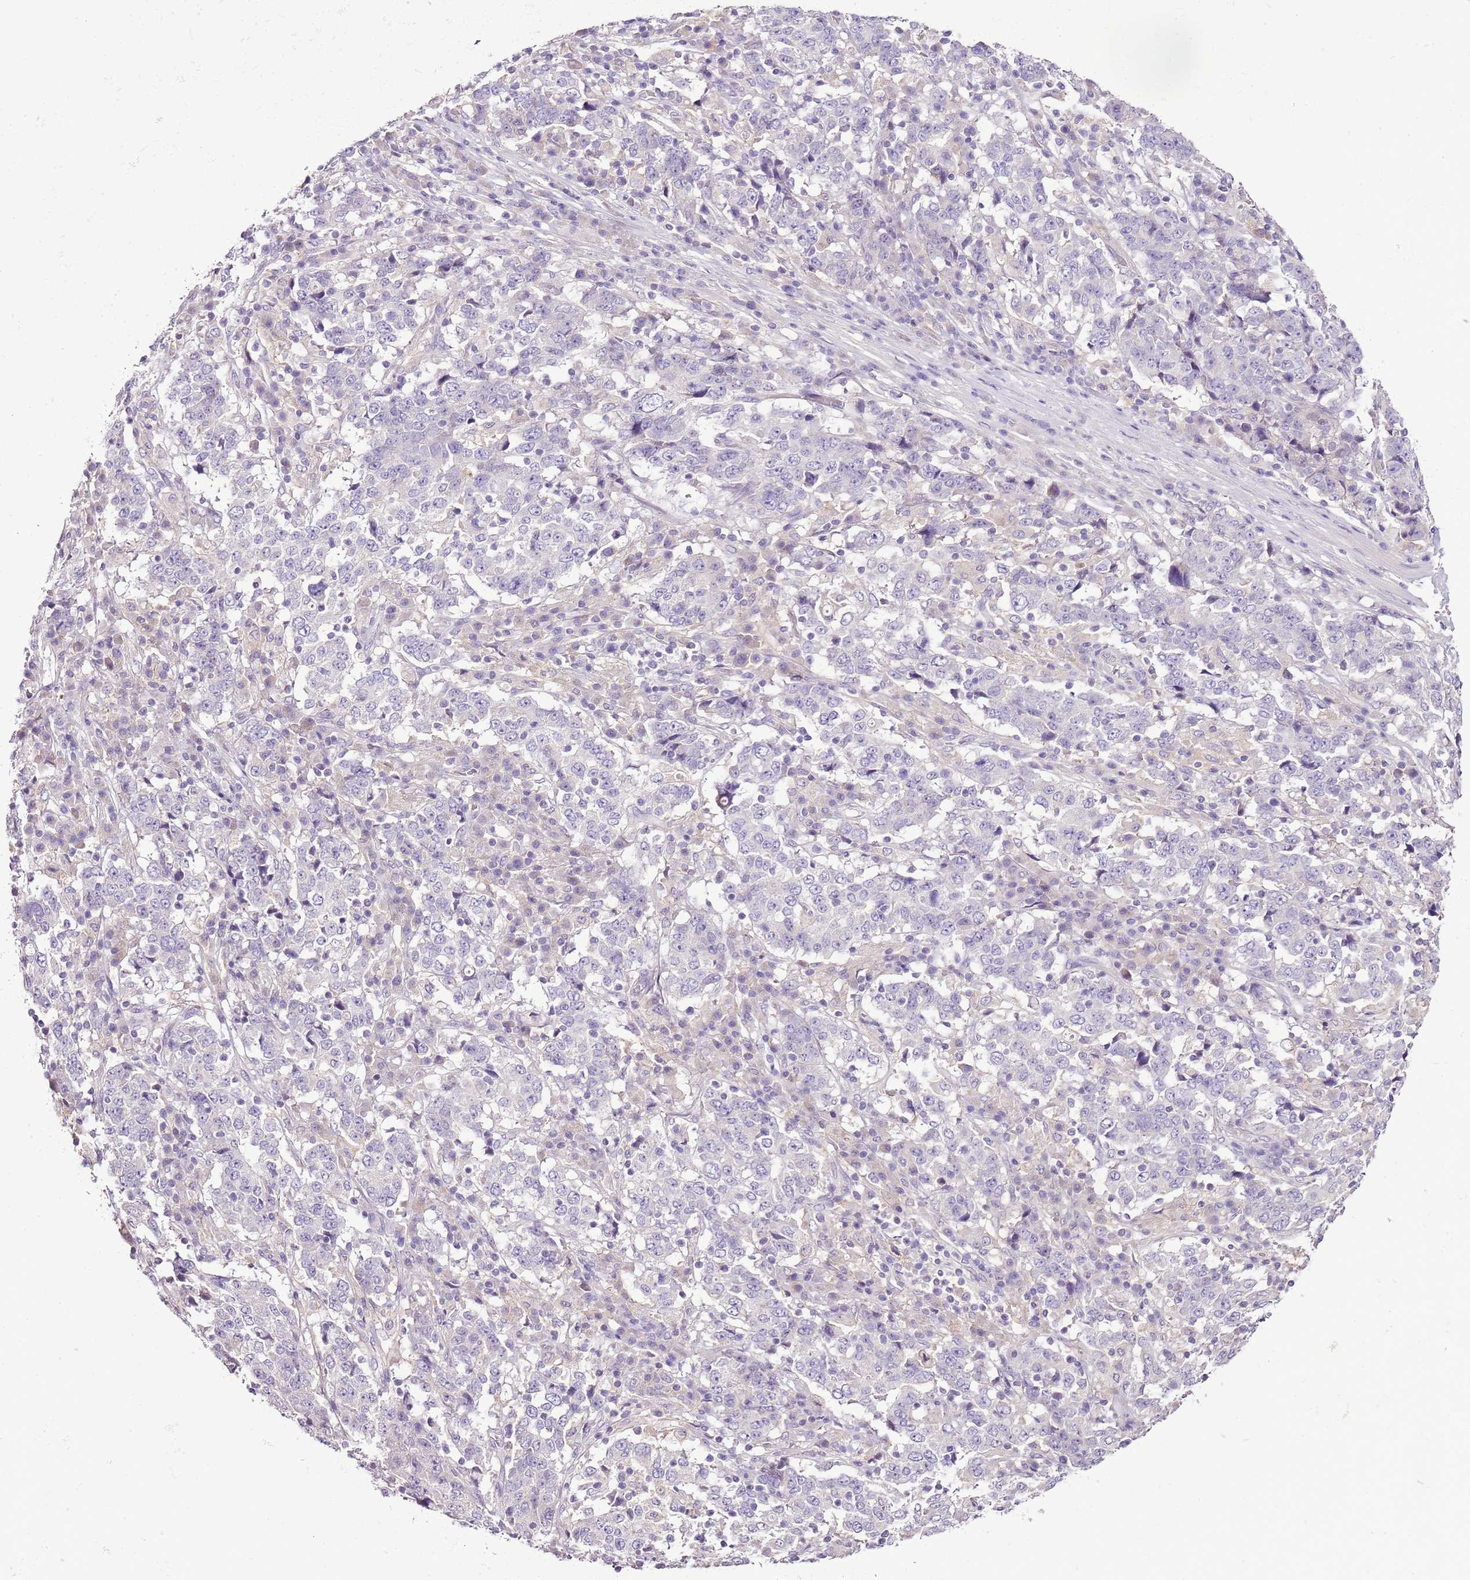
{"staining": {"intensity": "negative", "quantity": "none", "location": "none"}, "tissue": "stomach cancer", "cell_type": "Tumor cells", "image_type": "cancer", "snomed": [{"axis": "morphology", "description": "Adenocarcinoma, NOS"}, {"axis": "topography", "description": "Stomach"}], "caption": "Tumor cells show no significant protein staining in stomach cancer (adenocarcinoma).", "gene": "CMKLR1", "patient": {"sex": "male", "age": 59}}